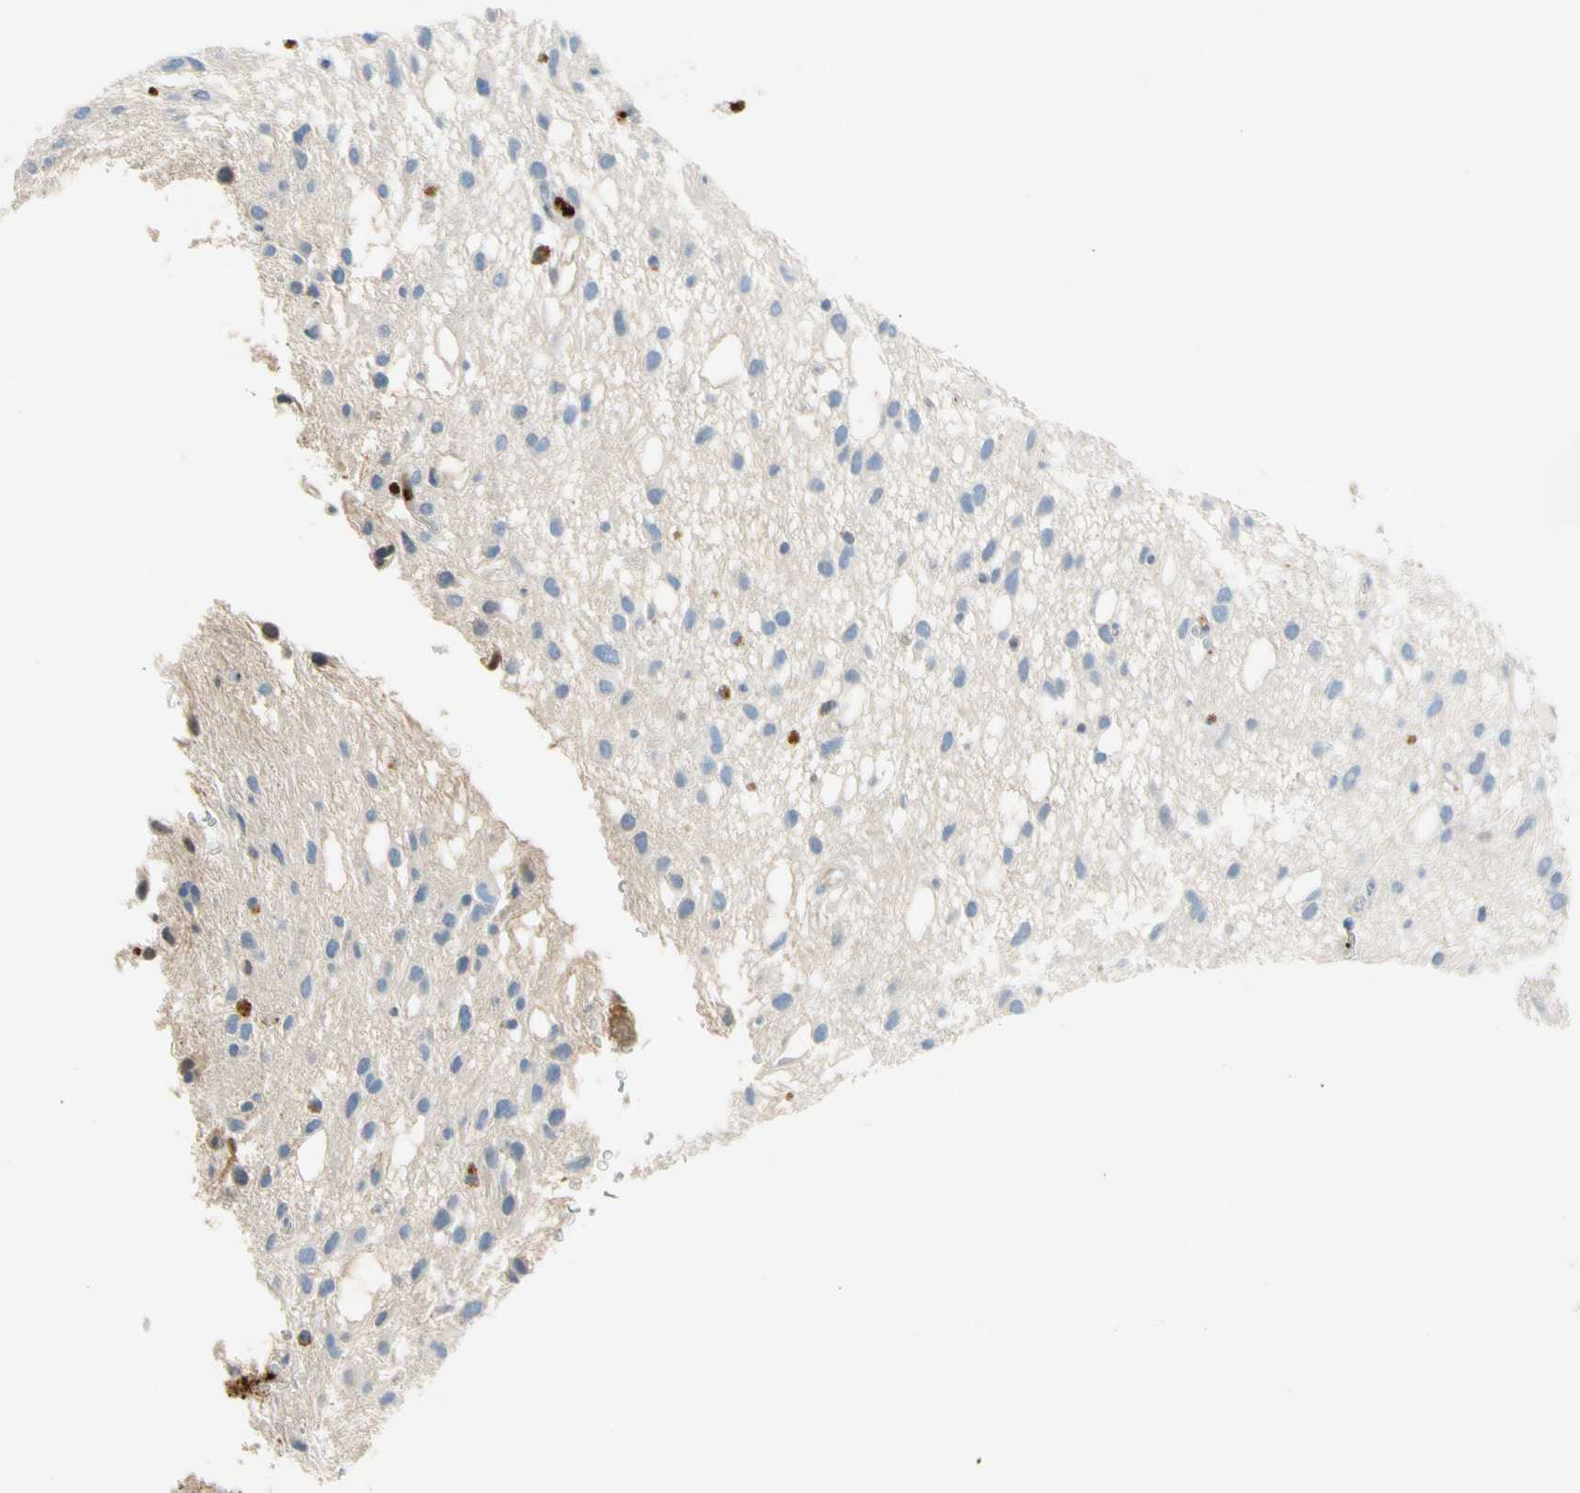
{"staining": {"intensity": "negative", "quantity": "none", "location": "none"}, "tissue": "glioma", "cell_type": "Tumor cells", "image_type": "cancer", "snomed": [{"axis": "morphology", "description": "Glioma, malignant, Low grade"}, {"axis": "topography", "description": "Brain"}], "caption": "Image shows no significant protein positivity in tumor cells of glioma.", "gene": "PPBP", "patient": {"sex": "male", "age": 77}}